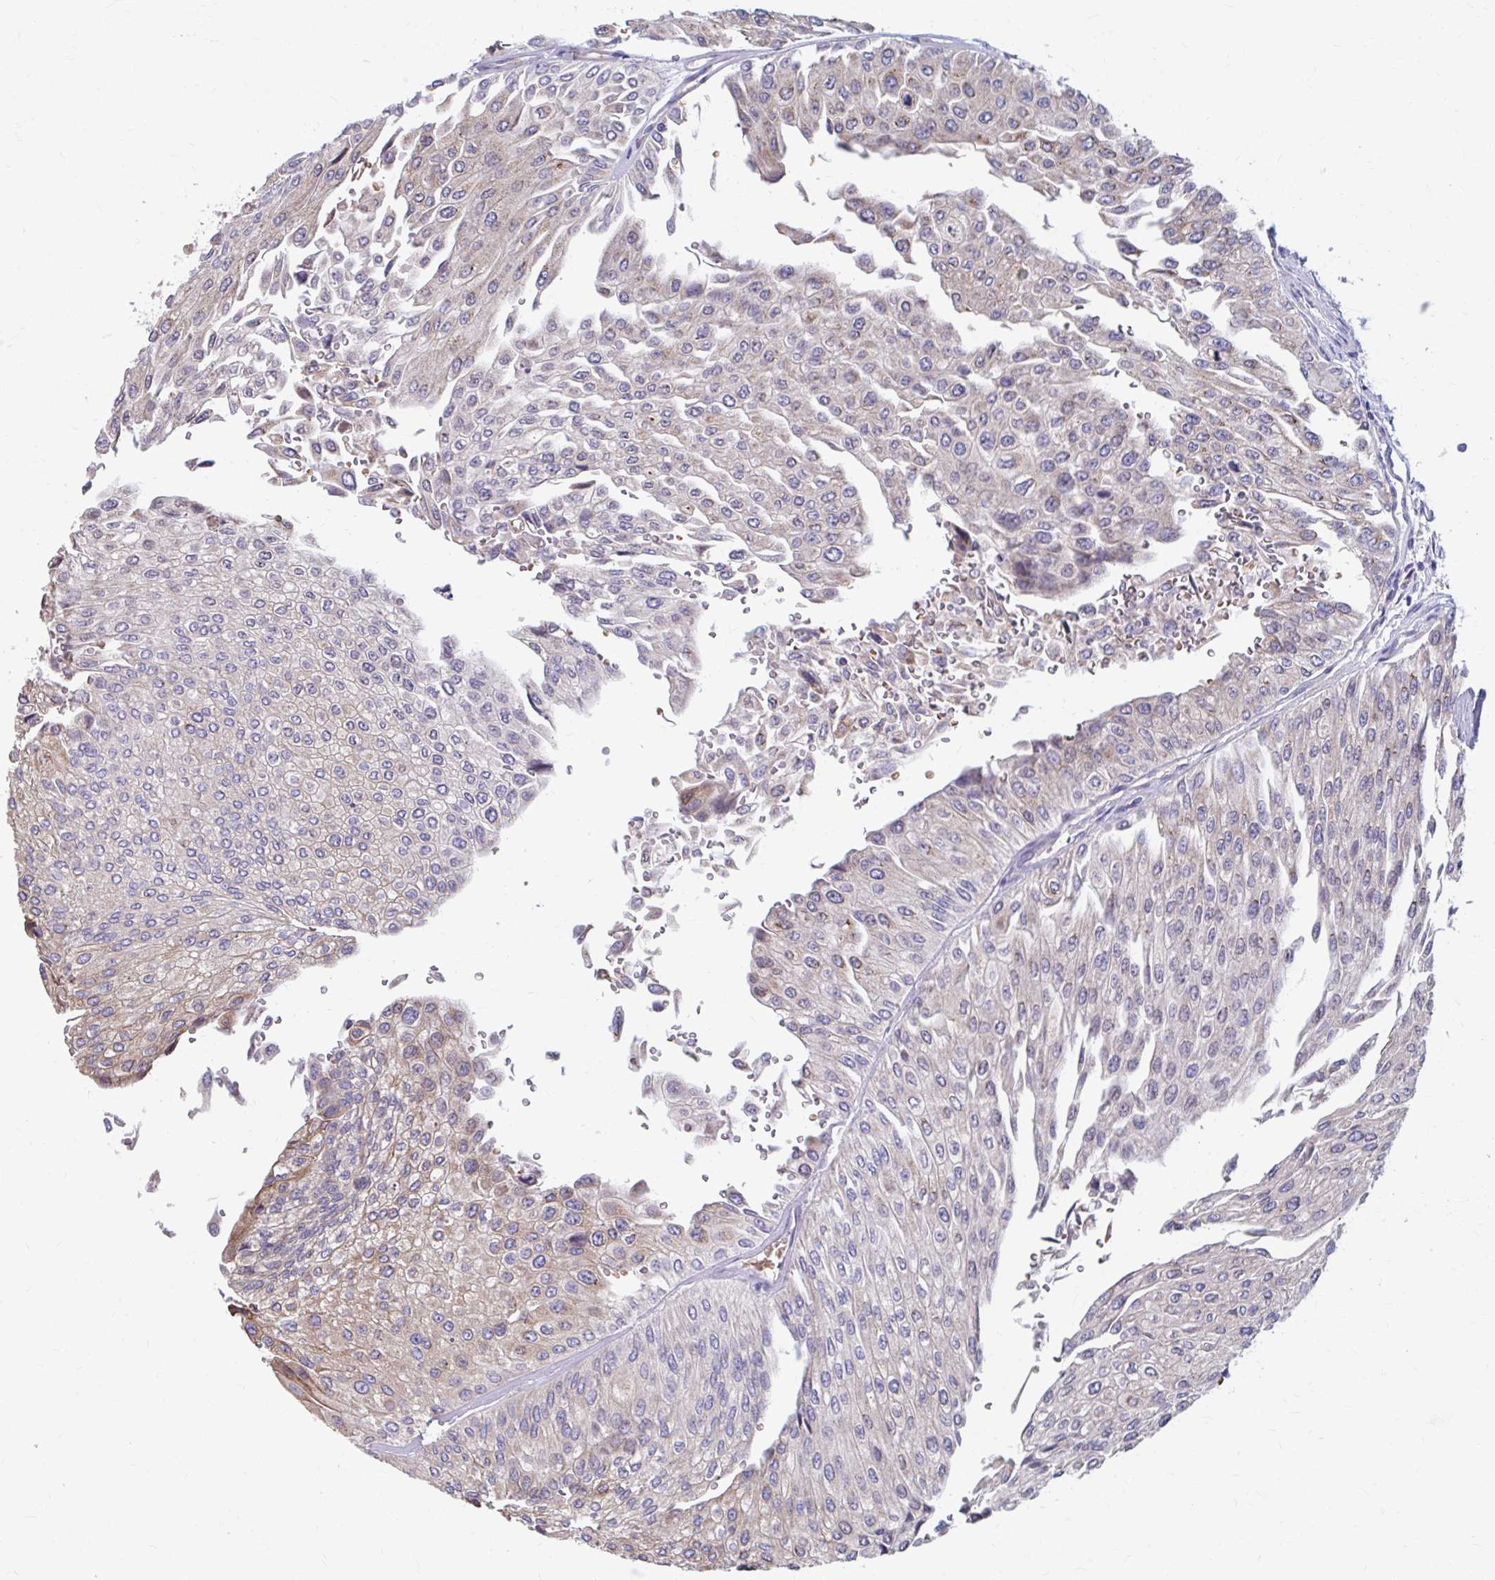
{"staining": {"intensity": "negative", "quantity": "none", "location": "none"}, "tissue": "urothelial cancer", "cell_type": "Tumor cells", "image_type": "cancer", "snomed": [{"axis": "morphology", "description": "Urothelial carcinoma, NOS"}, {"axis": "topography", "description": "Urinary bladder"}], "caption": "DAB (3,3'-diaminobenzidine) immunohistochemical staining of human urothelial cancer shows no significant staining in tumor cells.", "gene": "FKBP2", "patient": {"sex": "male", "age": 67}}